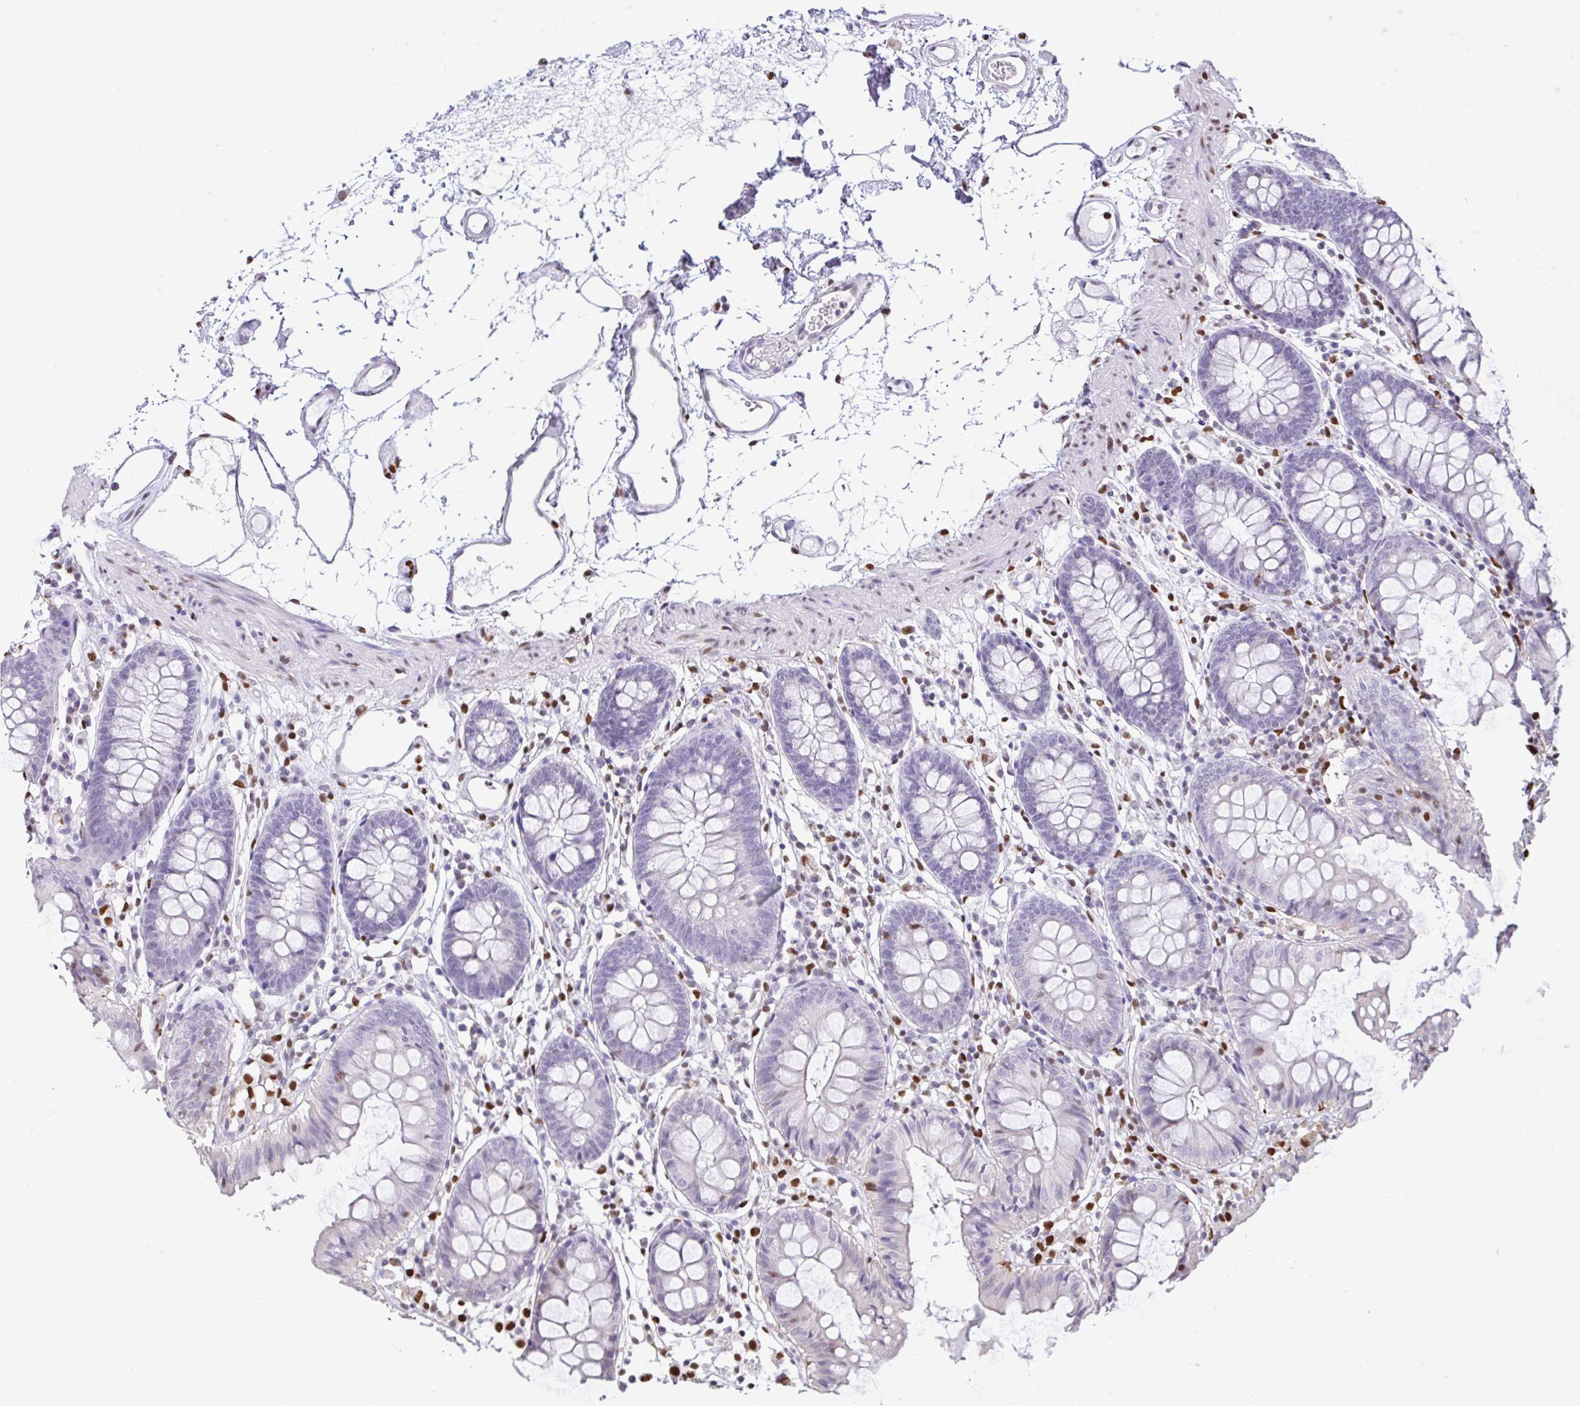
{"staining": {"intensity": "moderate", "quantity": ">75%", "location": "nuclear"}, "tissue": "colon", "cell_type": "Endothelial cells", "image_type": "normal", "snomed": [{"axis": "morphology", "description": "Normal tissue, NOS"}, {"axis": "topography", "description": "Colon"}], "caption": "DAB immunohistochemical staining of unremarkable colon exhibits moderate nuclear protein expression in about >75% of endothelial cells. The staining was performed using DAB (3,3'-diaminobenzidine), with brown indicating positive protein expression. Nuclei are stained blue with hematoxylin.", "gene": "BTBD10", "patient": {"sex": "female", "age": 84}}